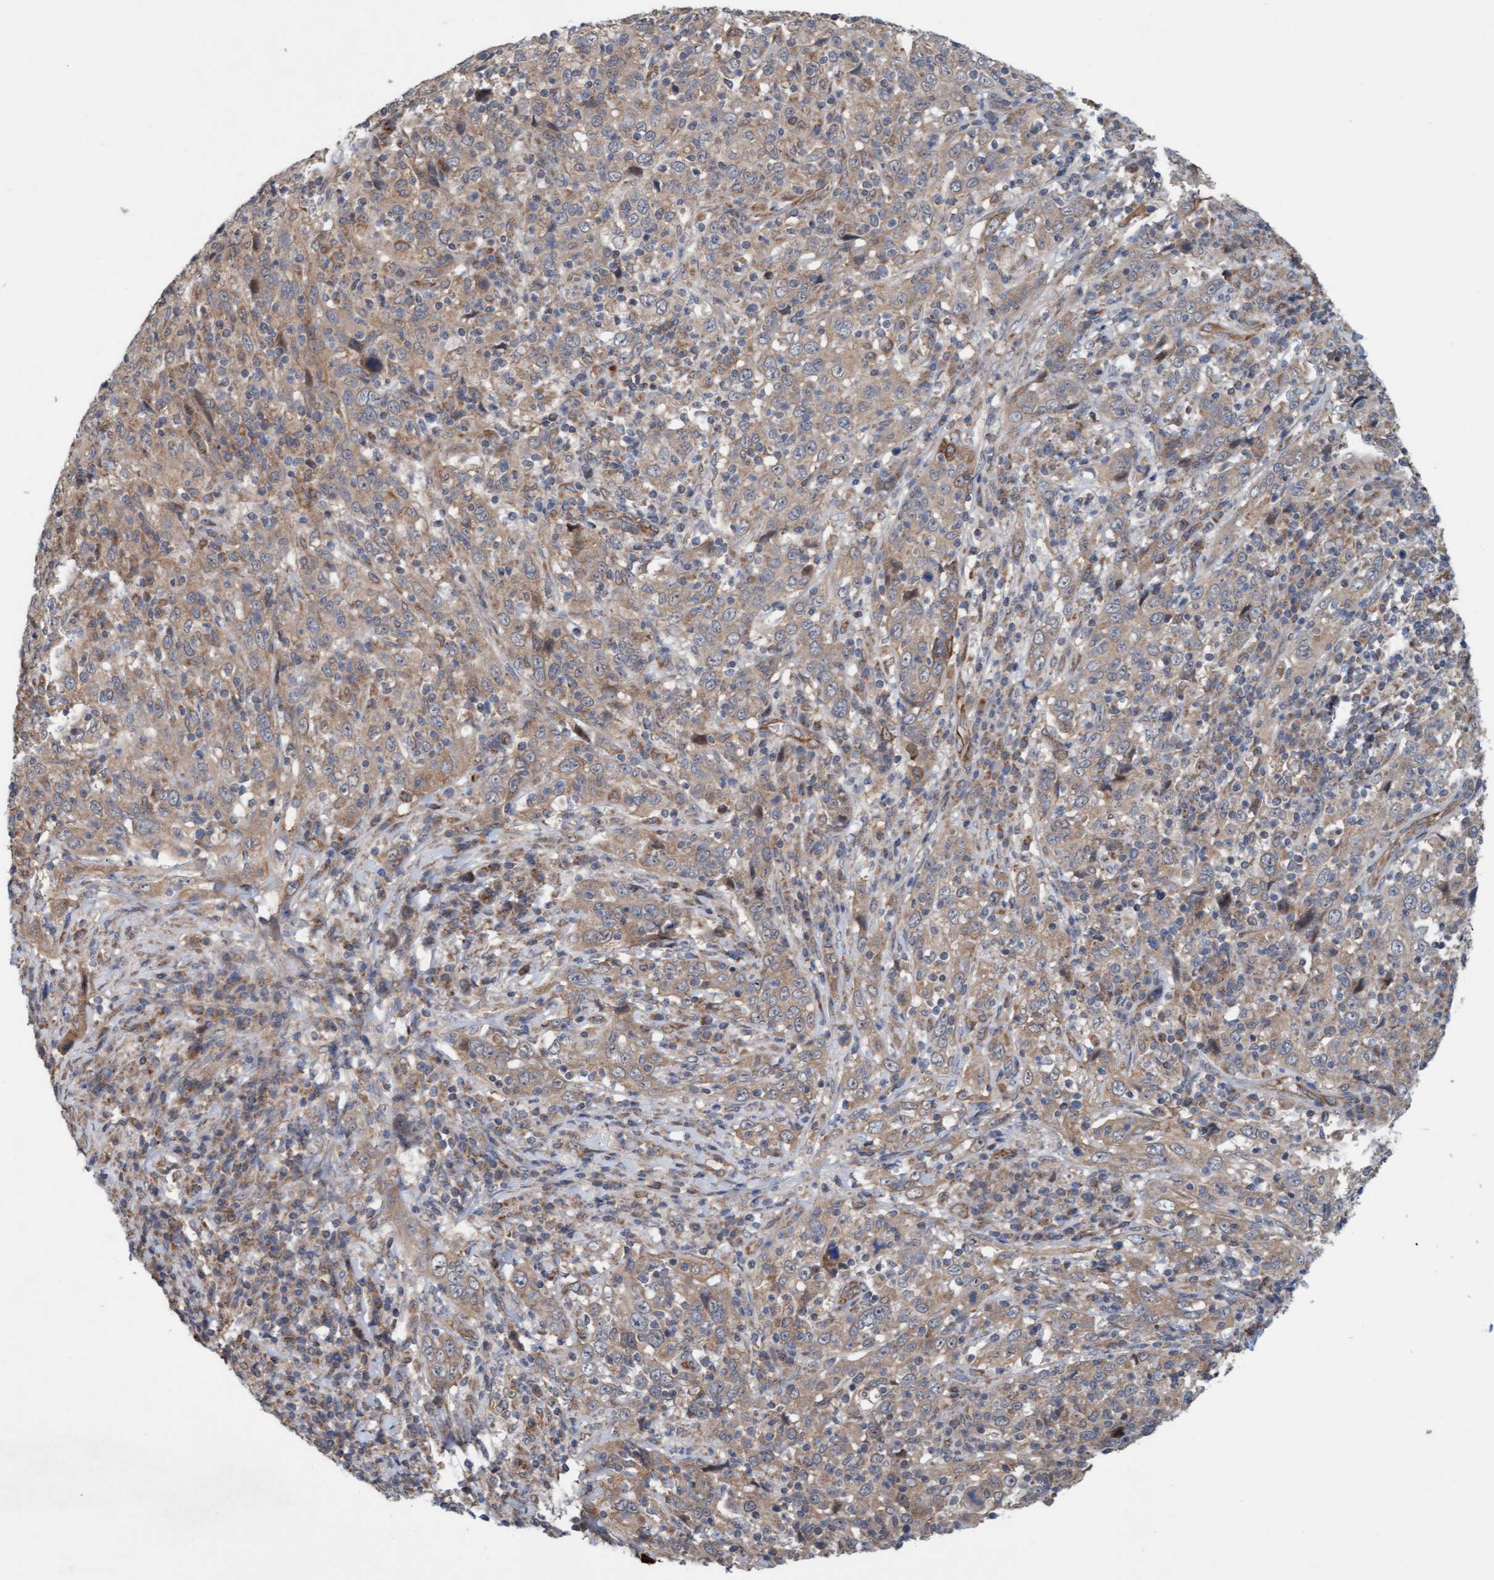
{"staining": {"intensity": "weak", "quantity": ">75%", "location": "cytoplasmic/membranous"}, "tissue": "cervical cancer", "cell_type": "Tumor cells", "image_type": "cancer", "snomed": [{"axis": "morphology", "description": "Squamous cell carcinoma, NOS"}, {"axis": "topography", "description": "Cervix"}], "caption": "High-magnification brightfield microscopy of cervical cancer (squamous cell carcinoma) stained with DAB (3,3'-diaminobenzidine) (brown) and counterstained with hematoxylin (blue). tumor cells exhibit weak cytoplasmic/membranous expression is seen in about>75% of cells.", "gene": "ZNF566", "patient": {"sex": "female", "age": 46}}